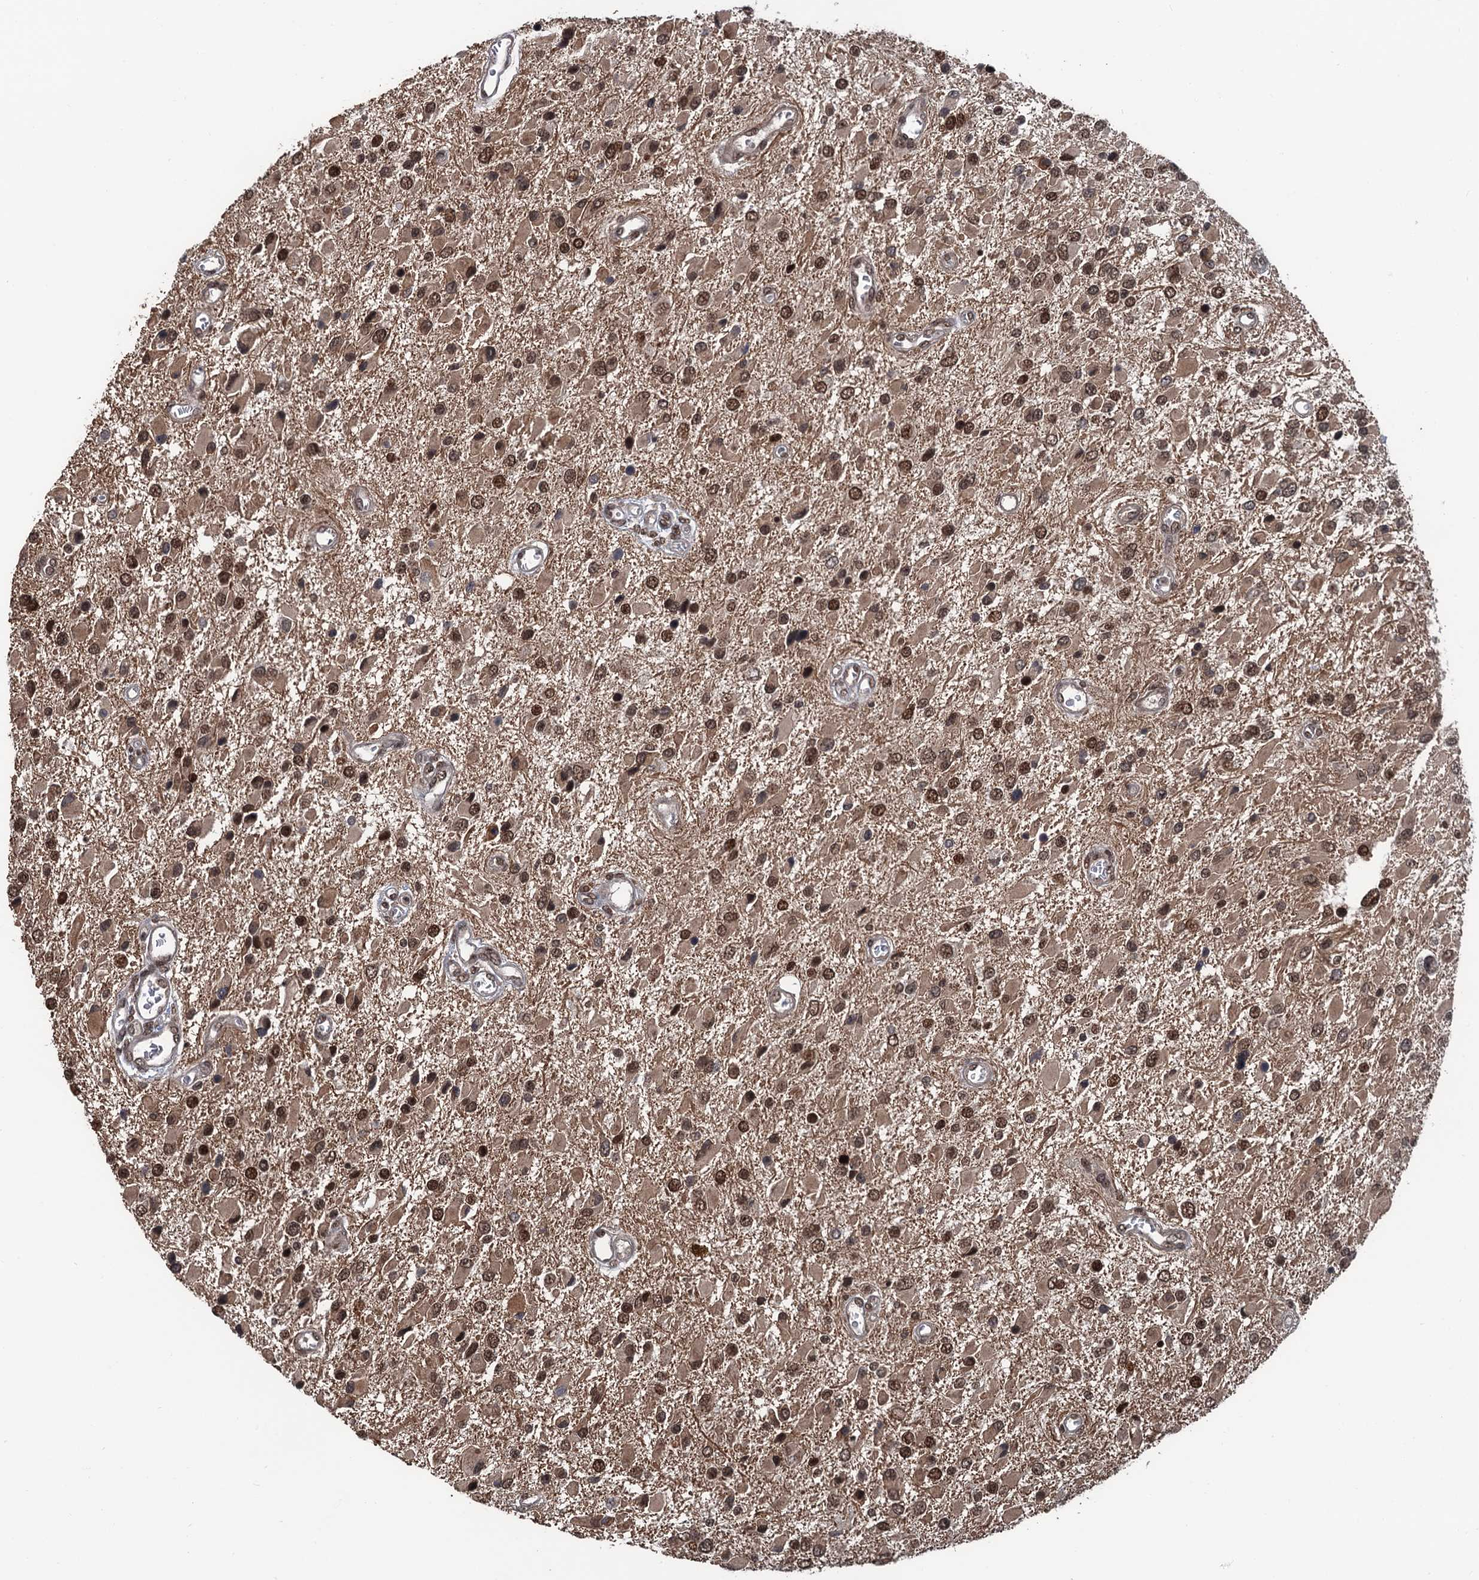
{"staining": {"intensity": "moderate", "quantity": ">75%", "location": "nuclear"}, "tissue": "glioma", "cell_type": "Tumor cells", "image_type": "cancer", "snomed": [{"axis": "morphology", "description": "Glioma, malignant, High grade"}, {"axis": "topography", "description": "Brain"}], "caption": "Protein staining by IHC reveals moderate nuclear staining in about >75% of tumor cells in high-grade glioma (malignant).", "gene": "RASSF4", "patient": {"sex": "male", "age": 53}}